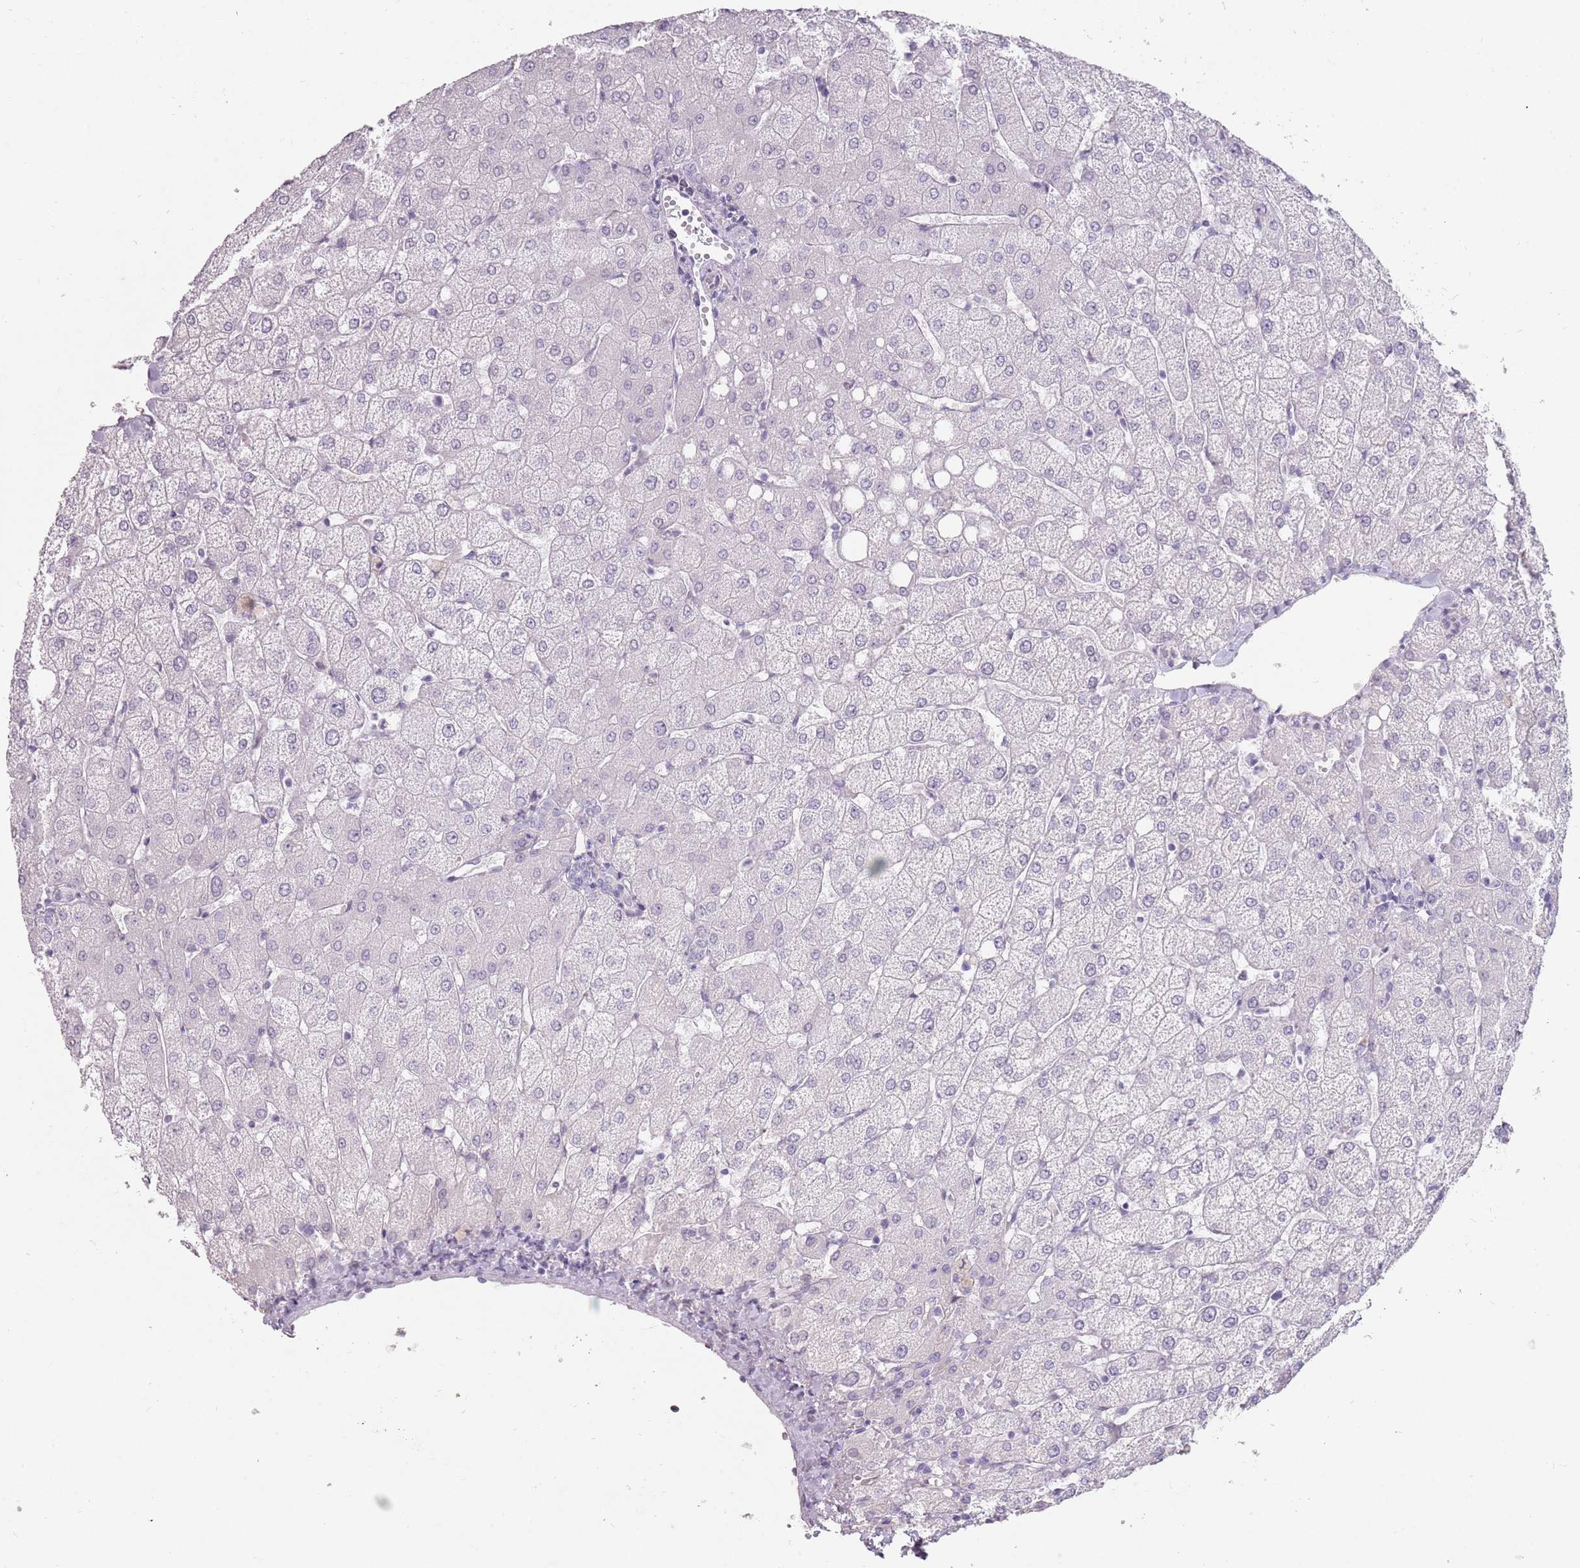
{"staining": {"intensity": "negative", "quantity": "none", "location": "none"}, "tissue": "liver", "cell_type": "Cholangiocytes", "image_type": "normal", "snomed": [{"axis": "morphology", "description": "Normal tissue, NOS"}, {"axis": "topography", "description": "Liver"}], "caption": "An IHC image of normal liver is shown. There is no staining in cholangiocytes of liver.", "gene": "DDX4", "patient": {"sex": "female", "age": 54}}